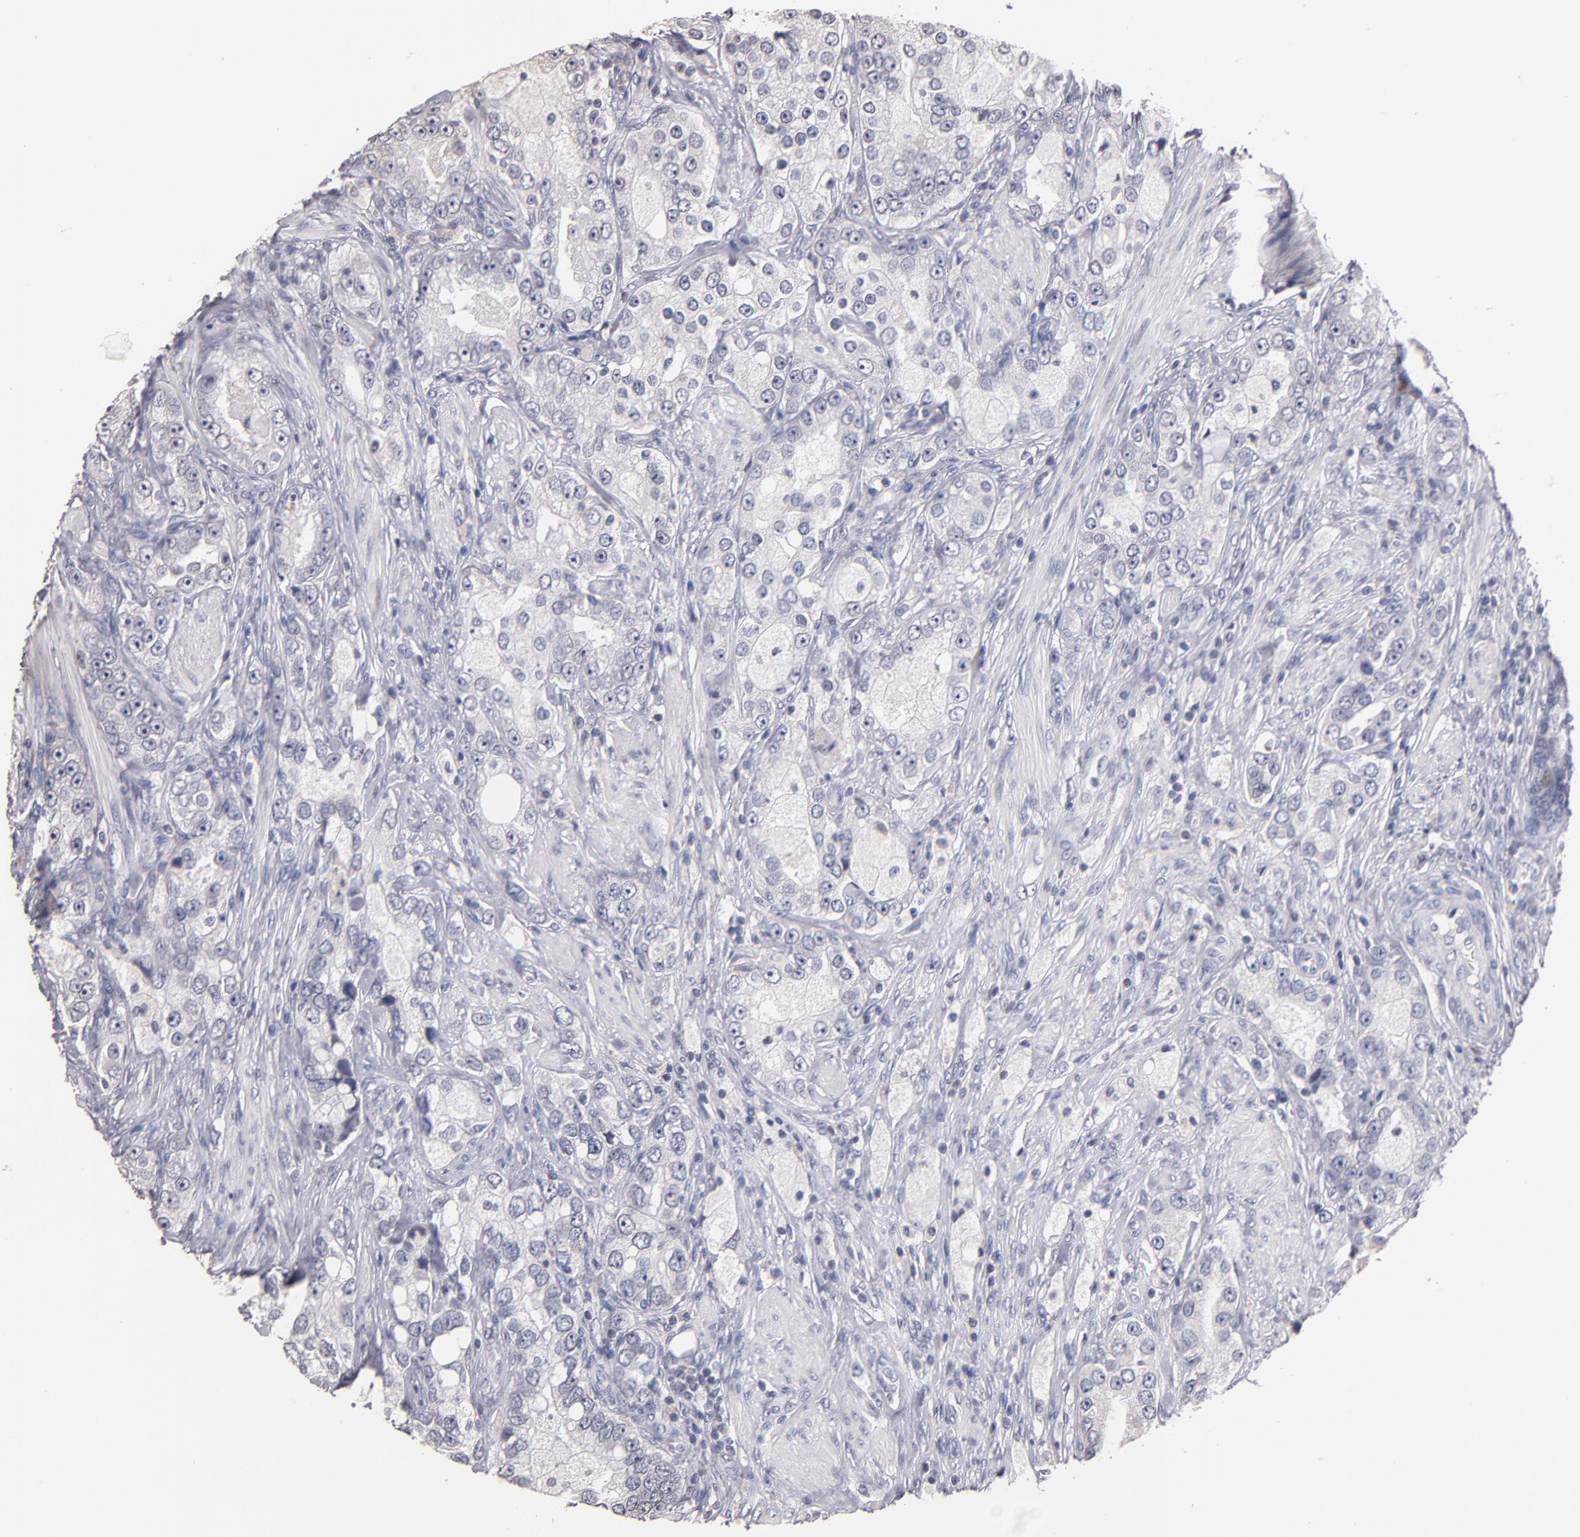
{"staining": {"intensity": "negative", "quantity": "none", "location": "none"}, "tissue": "prostate cancer", "cell_type": "Tumor cells", "image_type": "cancer", "snomed": [{"axis": "morphology", "description": "Adenocarcinoma, High grade"}, {"axis": "topography", "description": "Prostate"}], "caption": "This photomicrograph is of high-grade adenocarcinoma (prostate) stained with IHC to label a protein in brown with the nuclei are counter-stained blue. There is no positivity in tumor cells.", "gene": "SOX10", "patient": {"sex": "male", "age": 63}}